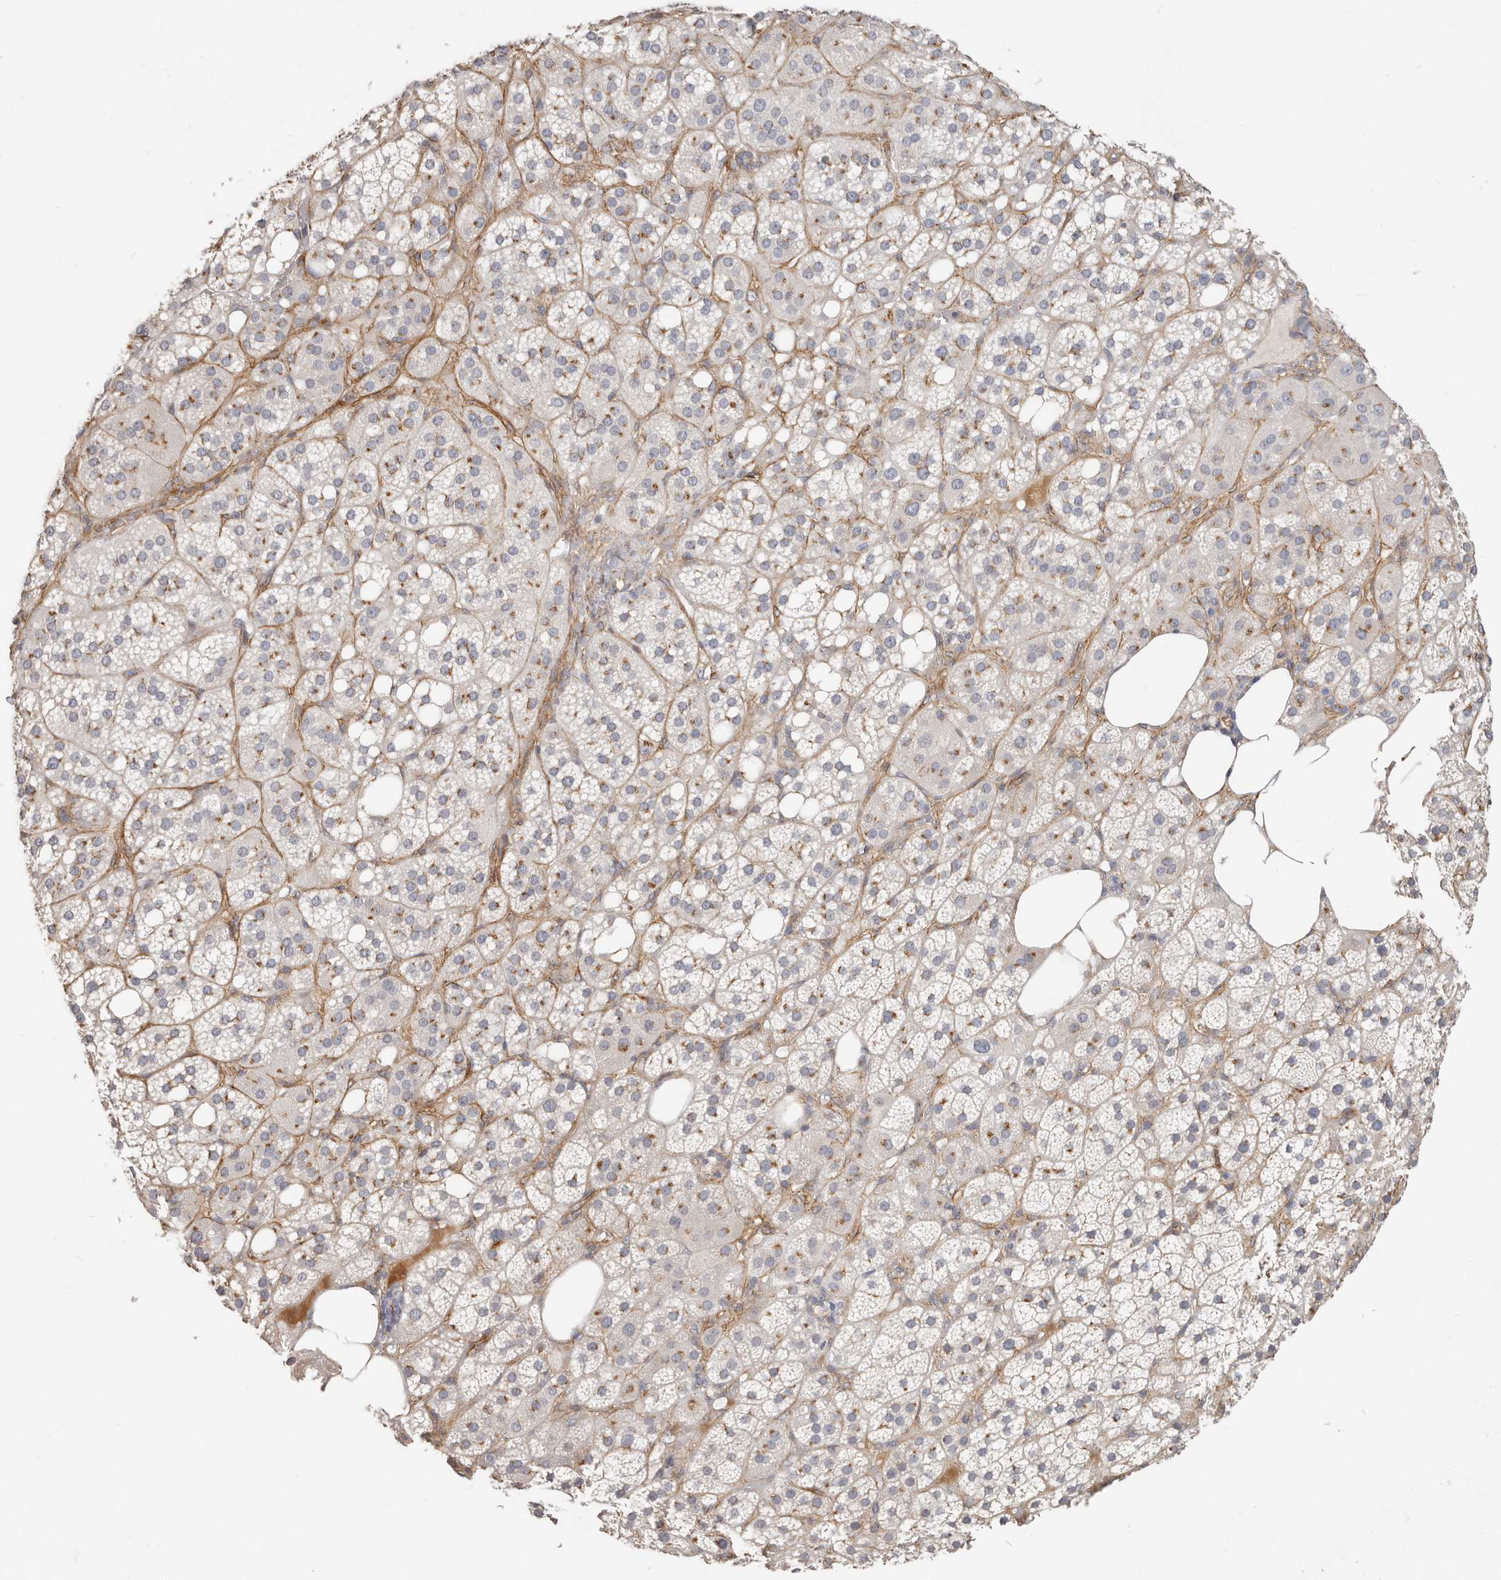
{"staining": {"intensity": "weak", "quantity": "<25%", "location": "cytoplasmic/membranous"}, "tissue": "adrenal gland", "cell_type": "Glandular cells", "image_type": "normal", "snomed": [{"axis": "morphology", "description": "Normal tissue, NOS"}, {"axis": "topography", "description": "Adrenal gland"}], "caption": "IHC micrograph of unremarkable adrenal gland stained for a protein (brown), which displays no positivity in glandular cells. (Stains: DAB (3,3'-diaminobenzidine) immunohistochemistry (IHC) with hematoxylin counter stain, Microscopy: brightfield microscopy at high magnification).", "gene": "RABAC1", "patient": {"sex": "female", "age": 59}}